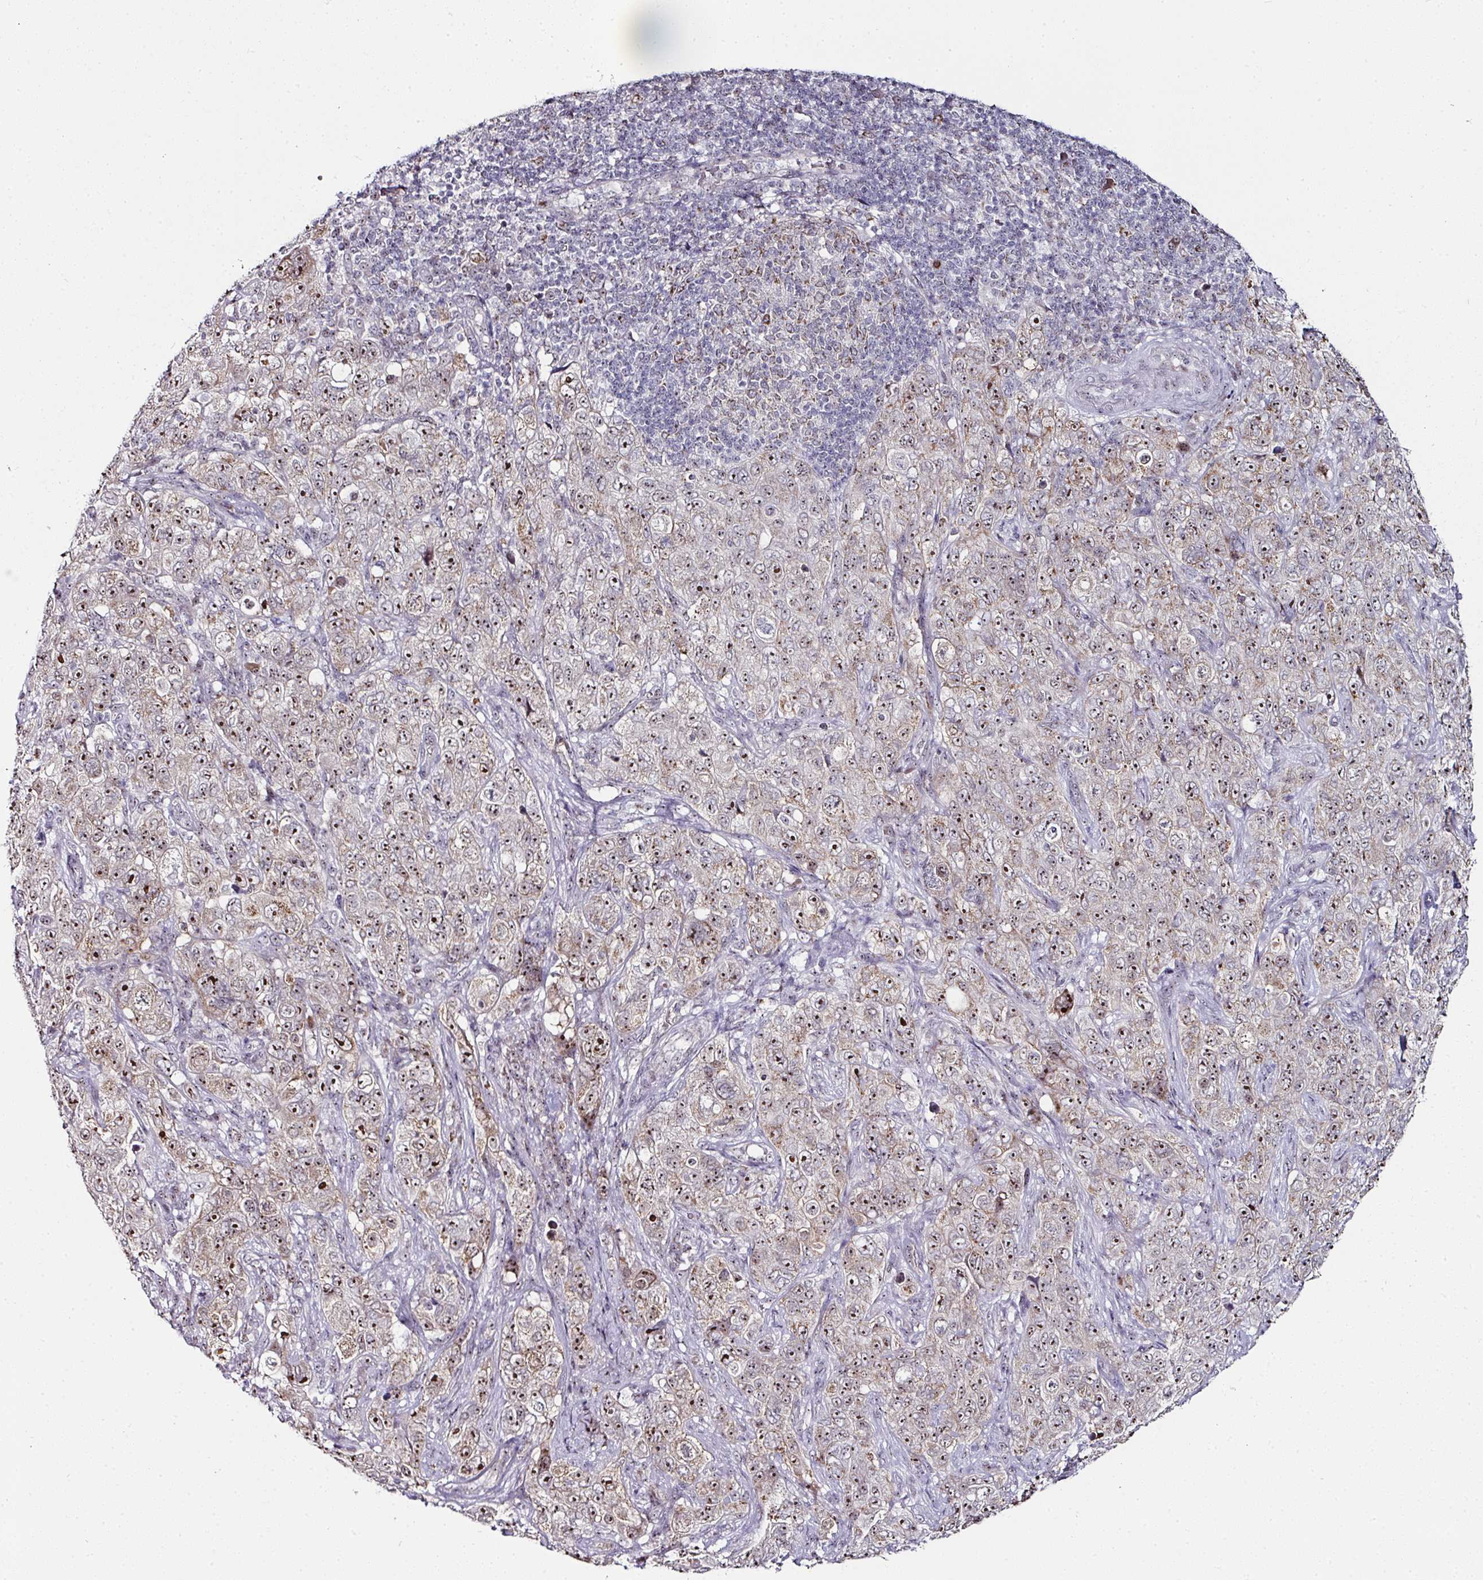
{"staining": {"intensity": "strong", "quantity": ">75%", "location": "nuclear"}, "tissue": "pancreatic cancer", "cell_type": "Tumor cells", "image_type": "cancer", "snomed": [{"axis": "morphology", "description": "Adenocarcinoma, NOS"}, {"axis": "topography", "description": "Pancreas"}], "caption": "DAB immunohistochemical staining of pancreatic cancer displays strong nuclear protein expression in approximately >75% of tumor cells.", "gene": "NACC2", "patient": {"sex": "male", "age": 68}}